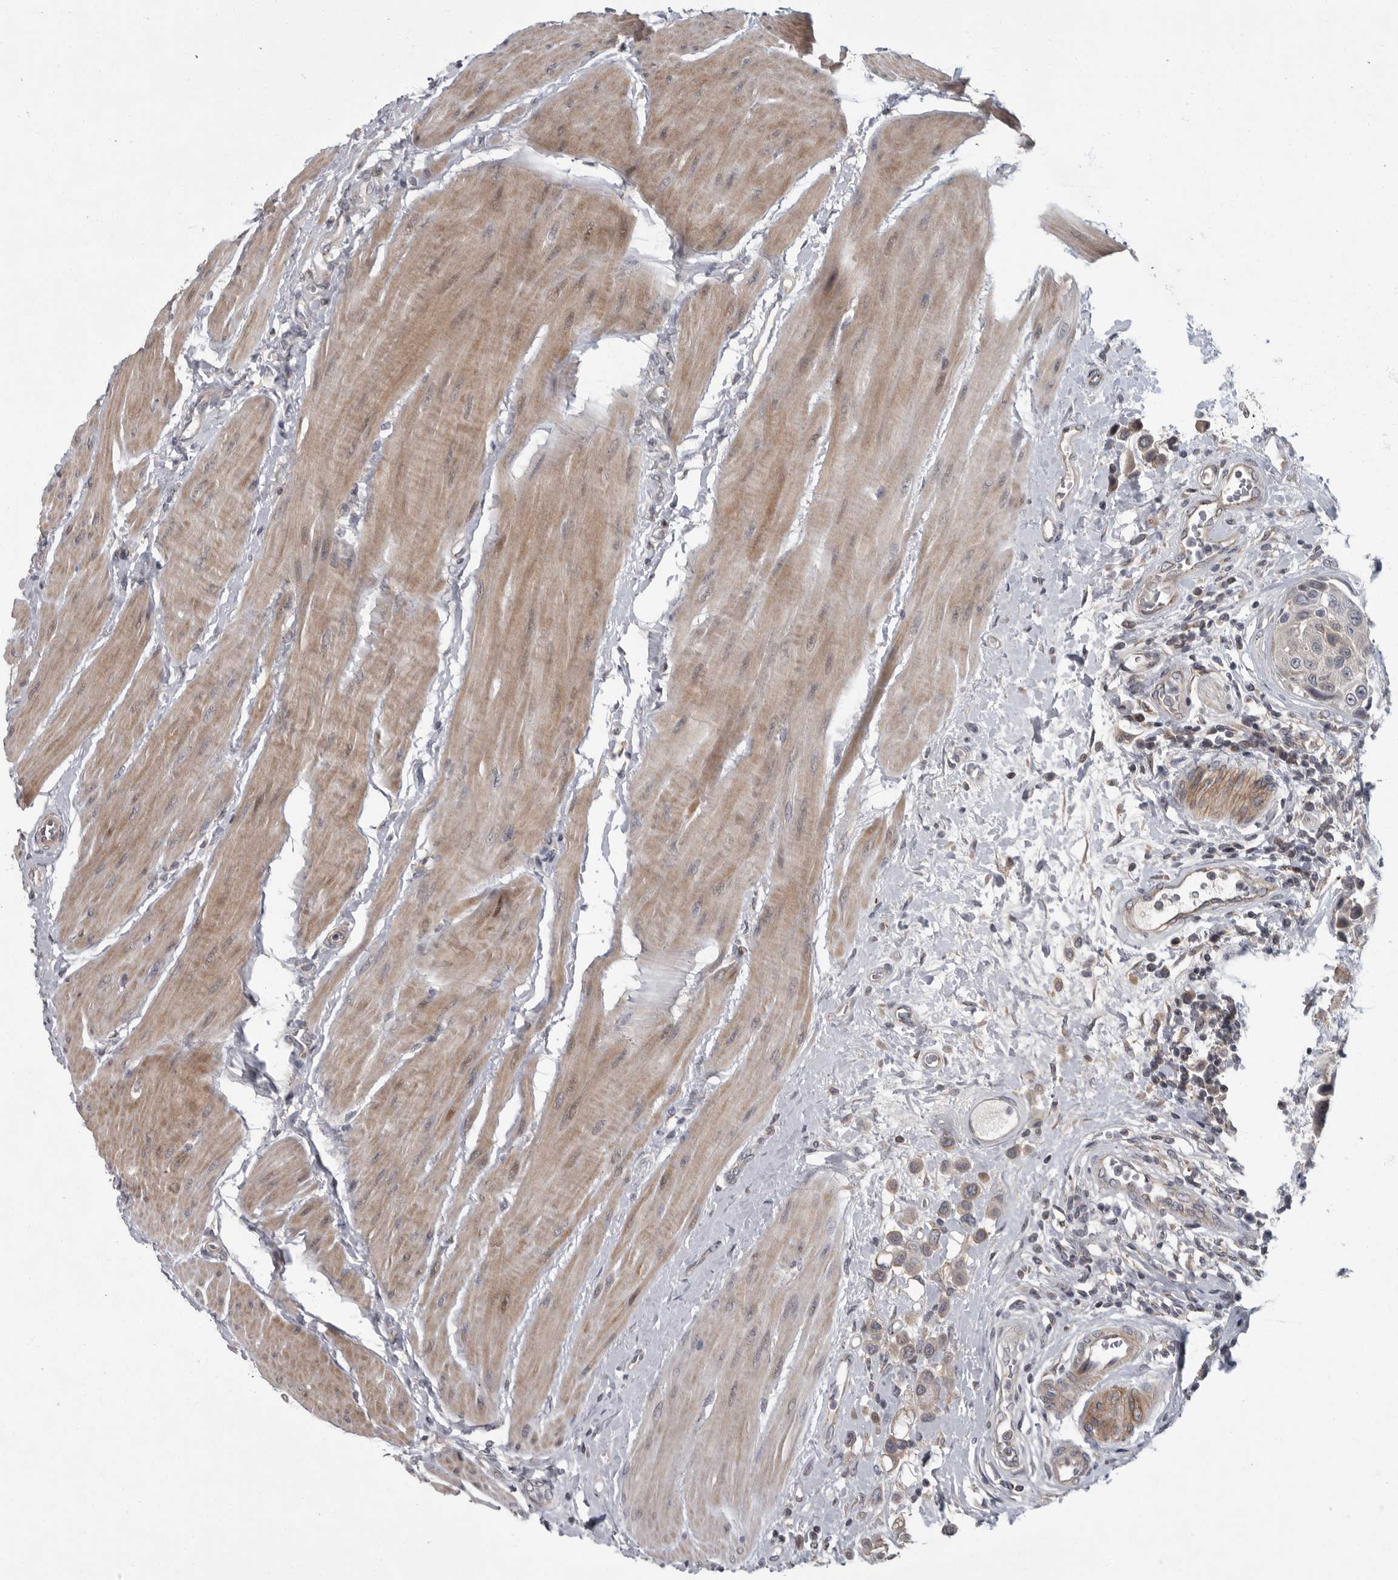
{"staining": {"intensity": "weak", "quantity": "<25%", "location": "cytoplasmic/membranous"}, "tissue": "urothelial cancer", "cell_type": "Tumor cells", "image_type": "cancer", "snomed": [{"axis": "morphology", "description": "Urothelial carcinoma, High grade"}, {"axis": "topography", "description": "Urinary bladder"}], "caption": "The immunohistochemistry micrograph has no significant expression in tumor cells of urothelial cancer tissue.", "gene": "PDE7A", "patient": {"sex": "male", "age": 50}}